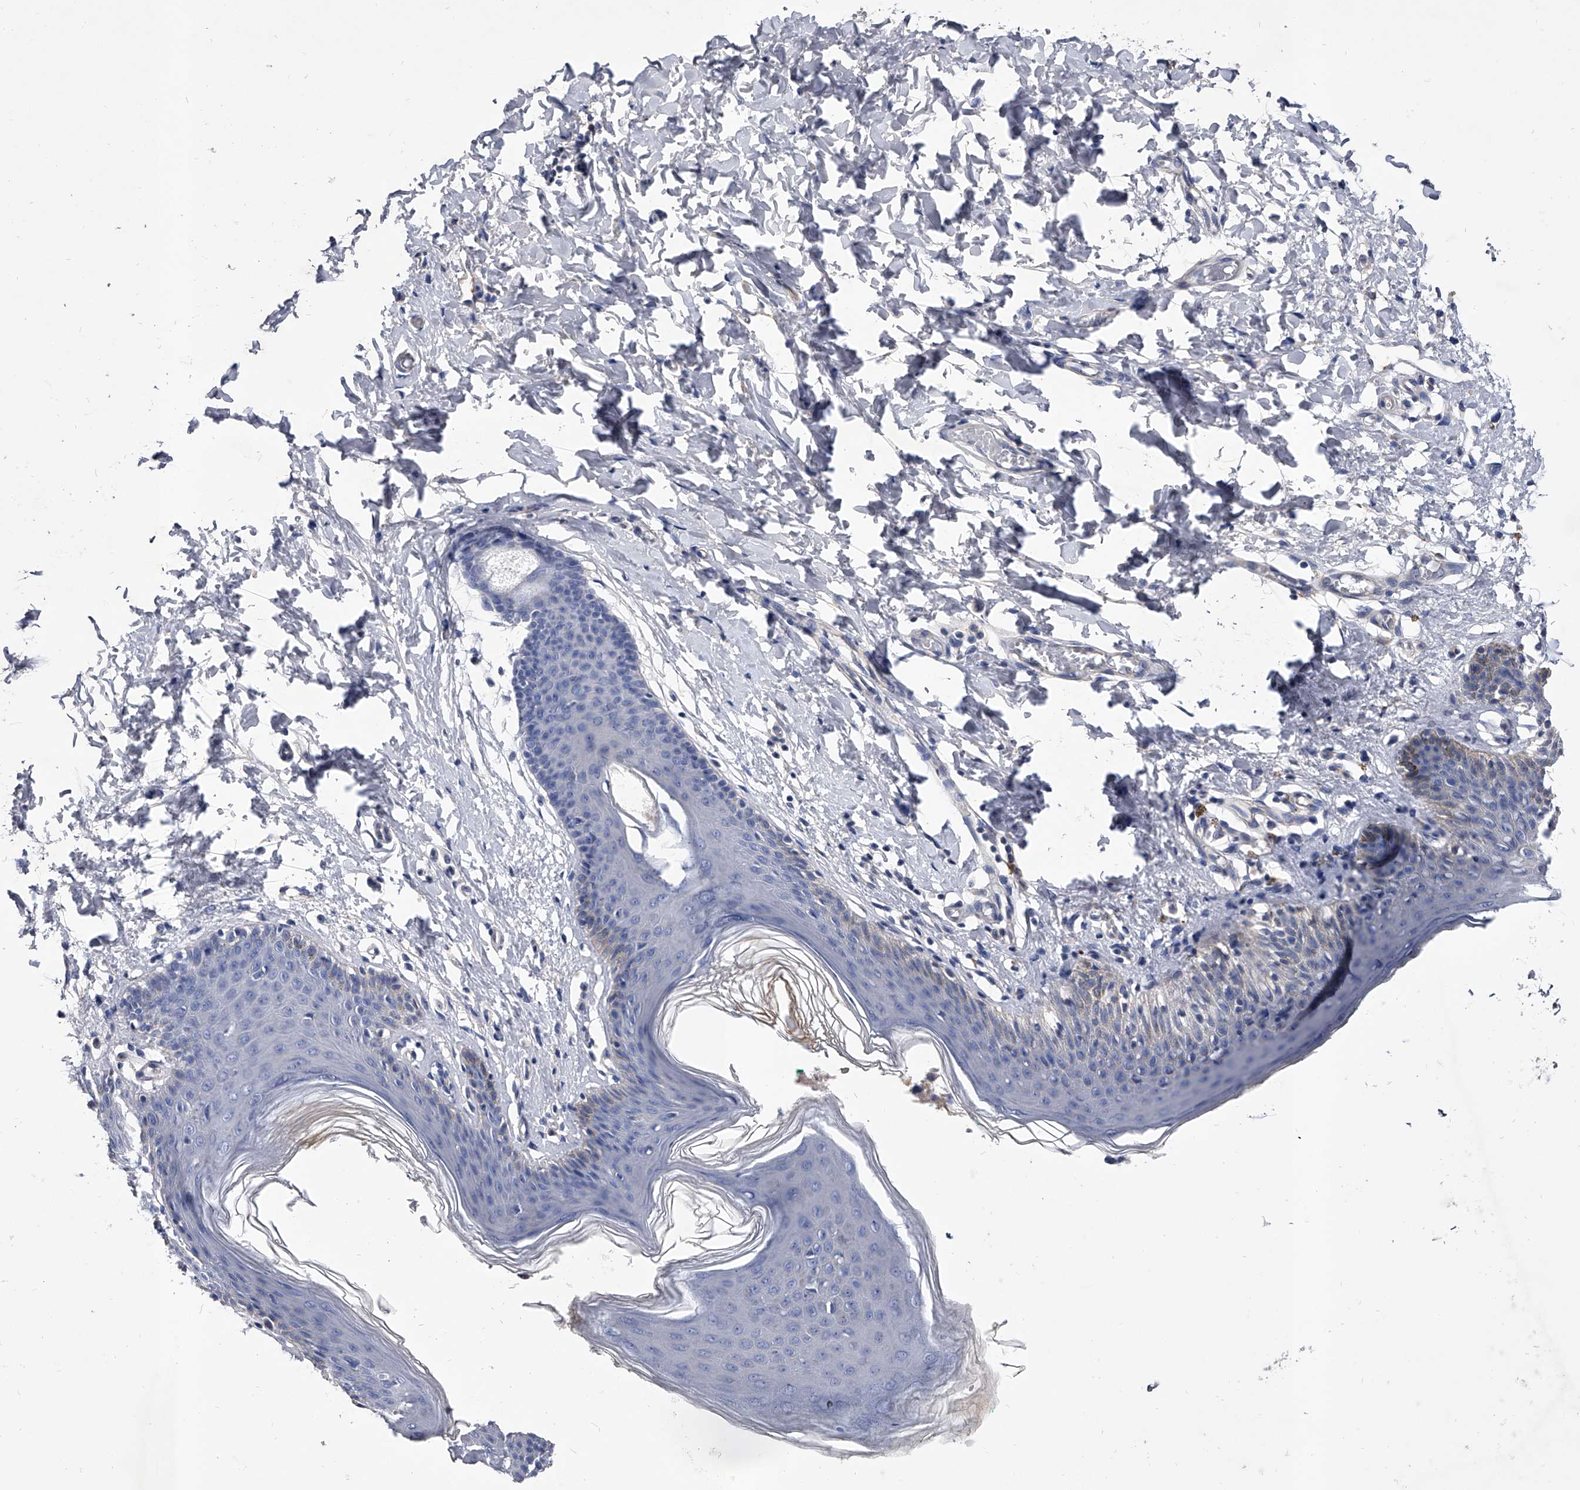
{"staining": {"intensity": "negative", "quantity": "none", "location": "none"}, "tissue": "skin", "cell_type": "Epidermal cells", "image_type": "normal", "snomed": [{"axis": "morphology", "description": "Normal tissue, NOS"}, {"axis": "topography", "description": "Vulva"}], "caption": "Immunohistochemical staining of normal human skin exhibits no significant staining in epidermal cells.", "gene": "EFCAB7", "patient": {"sex": "female", "age": 66}}